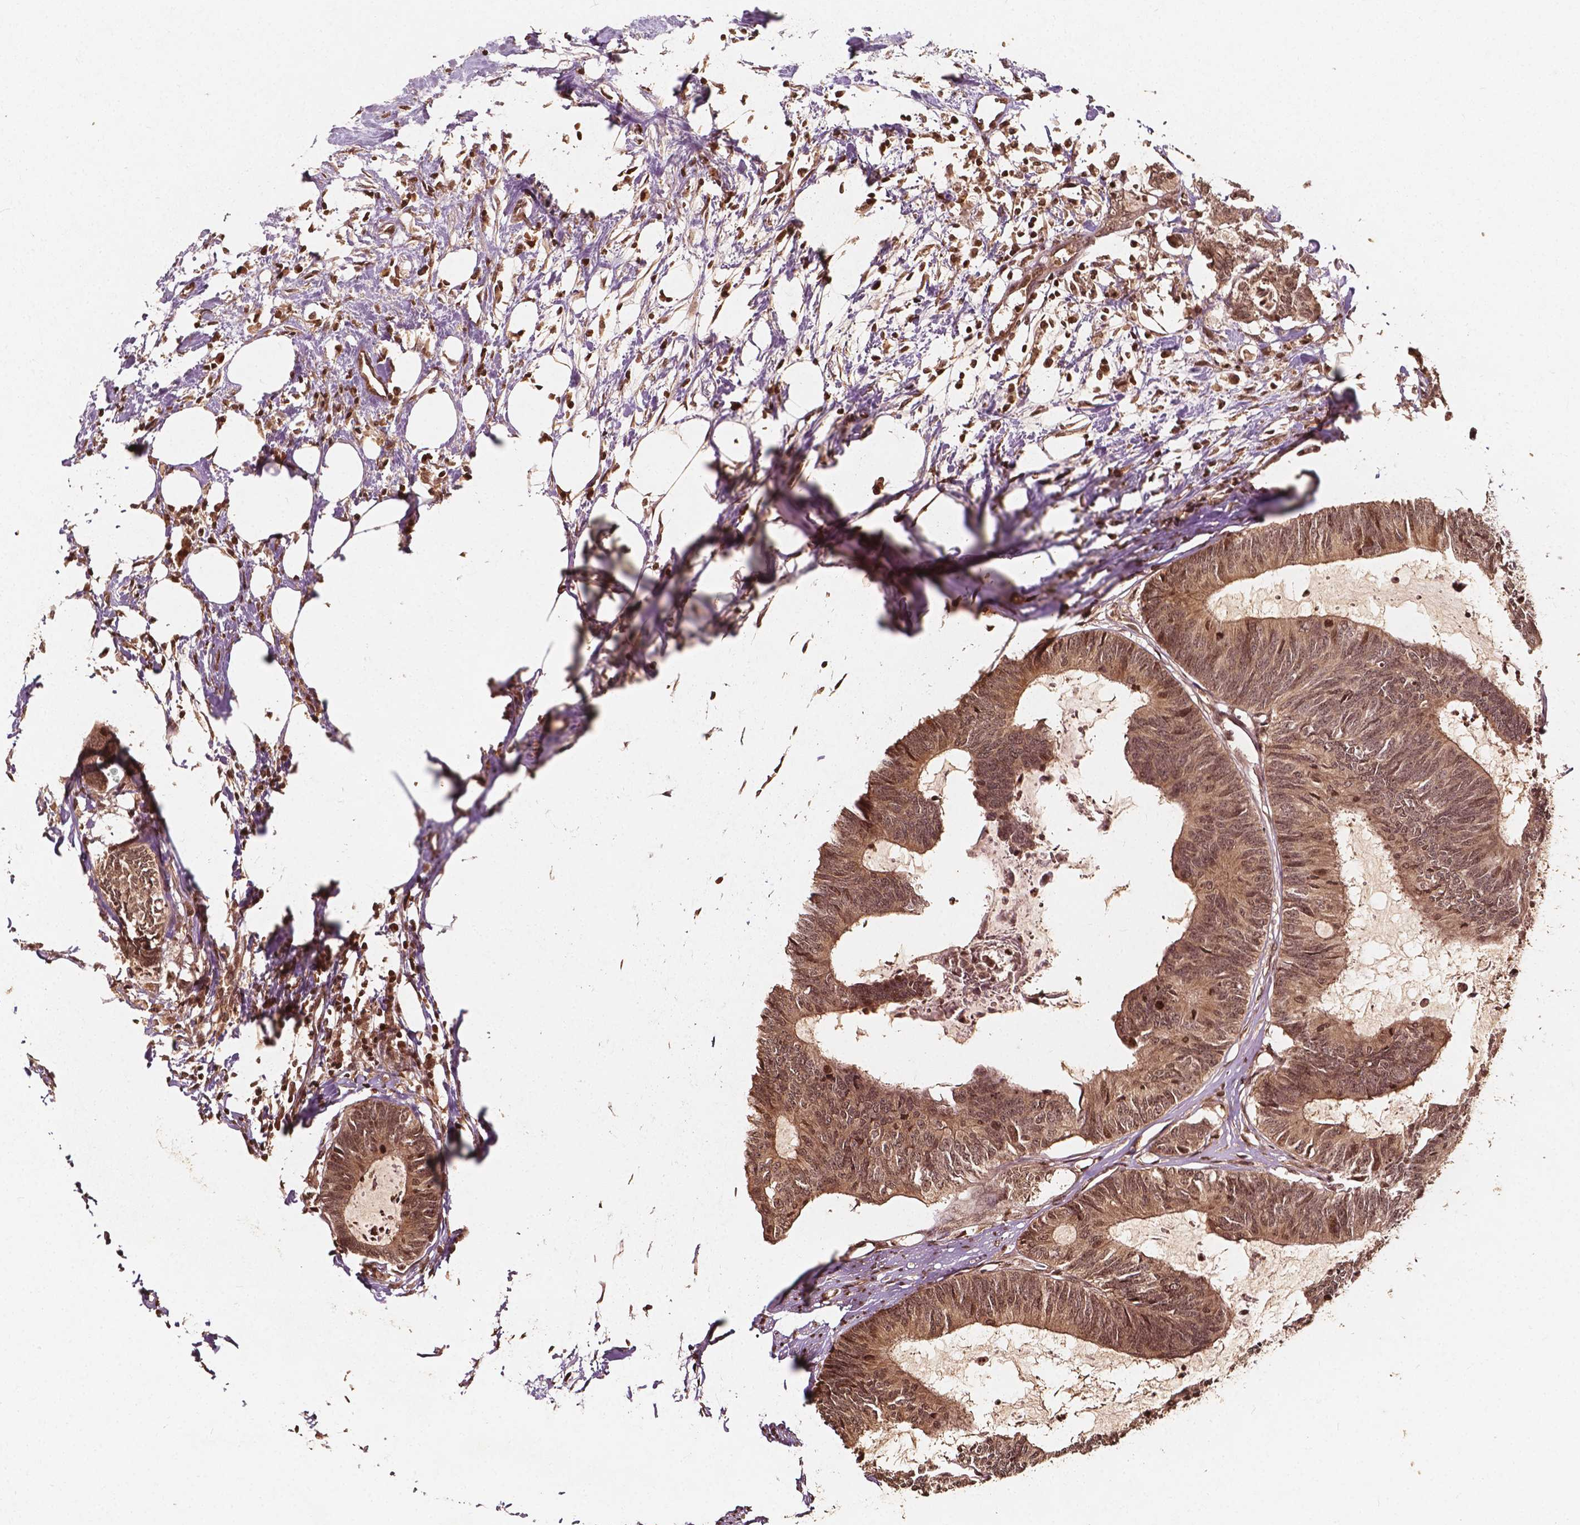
{"staining": {"intensity": "moderate", "quantity": ">75%", "location": "cytoplasmic/membranous,nuclear"}, "tissue": "colorectal cancer", "cell_type": "Tumor cells", "image_type": "cancer", "snomed": [{"axis": "morphology", "description": "Adenocarcinoma, NOS"}, {"axis": "topography", "description": "Colon"}, {"axis": "topography", "description": "Rectum"}], "caption": "Immunohistochemistry (IHC) image of neoplastic tissue: human colorectal adenocarcinoma stained using IHC shows medium levels of moderate protein expression localized specifically in the cytoplasmic/membranous and nuclear of tumor cells, appearing as a cytoplasmic/membranous and nuclear brown color.", "gene": "H3C14", "patient": {"sex": "male", "age": 57}}